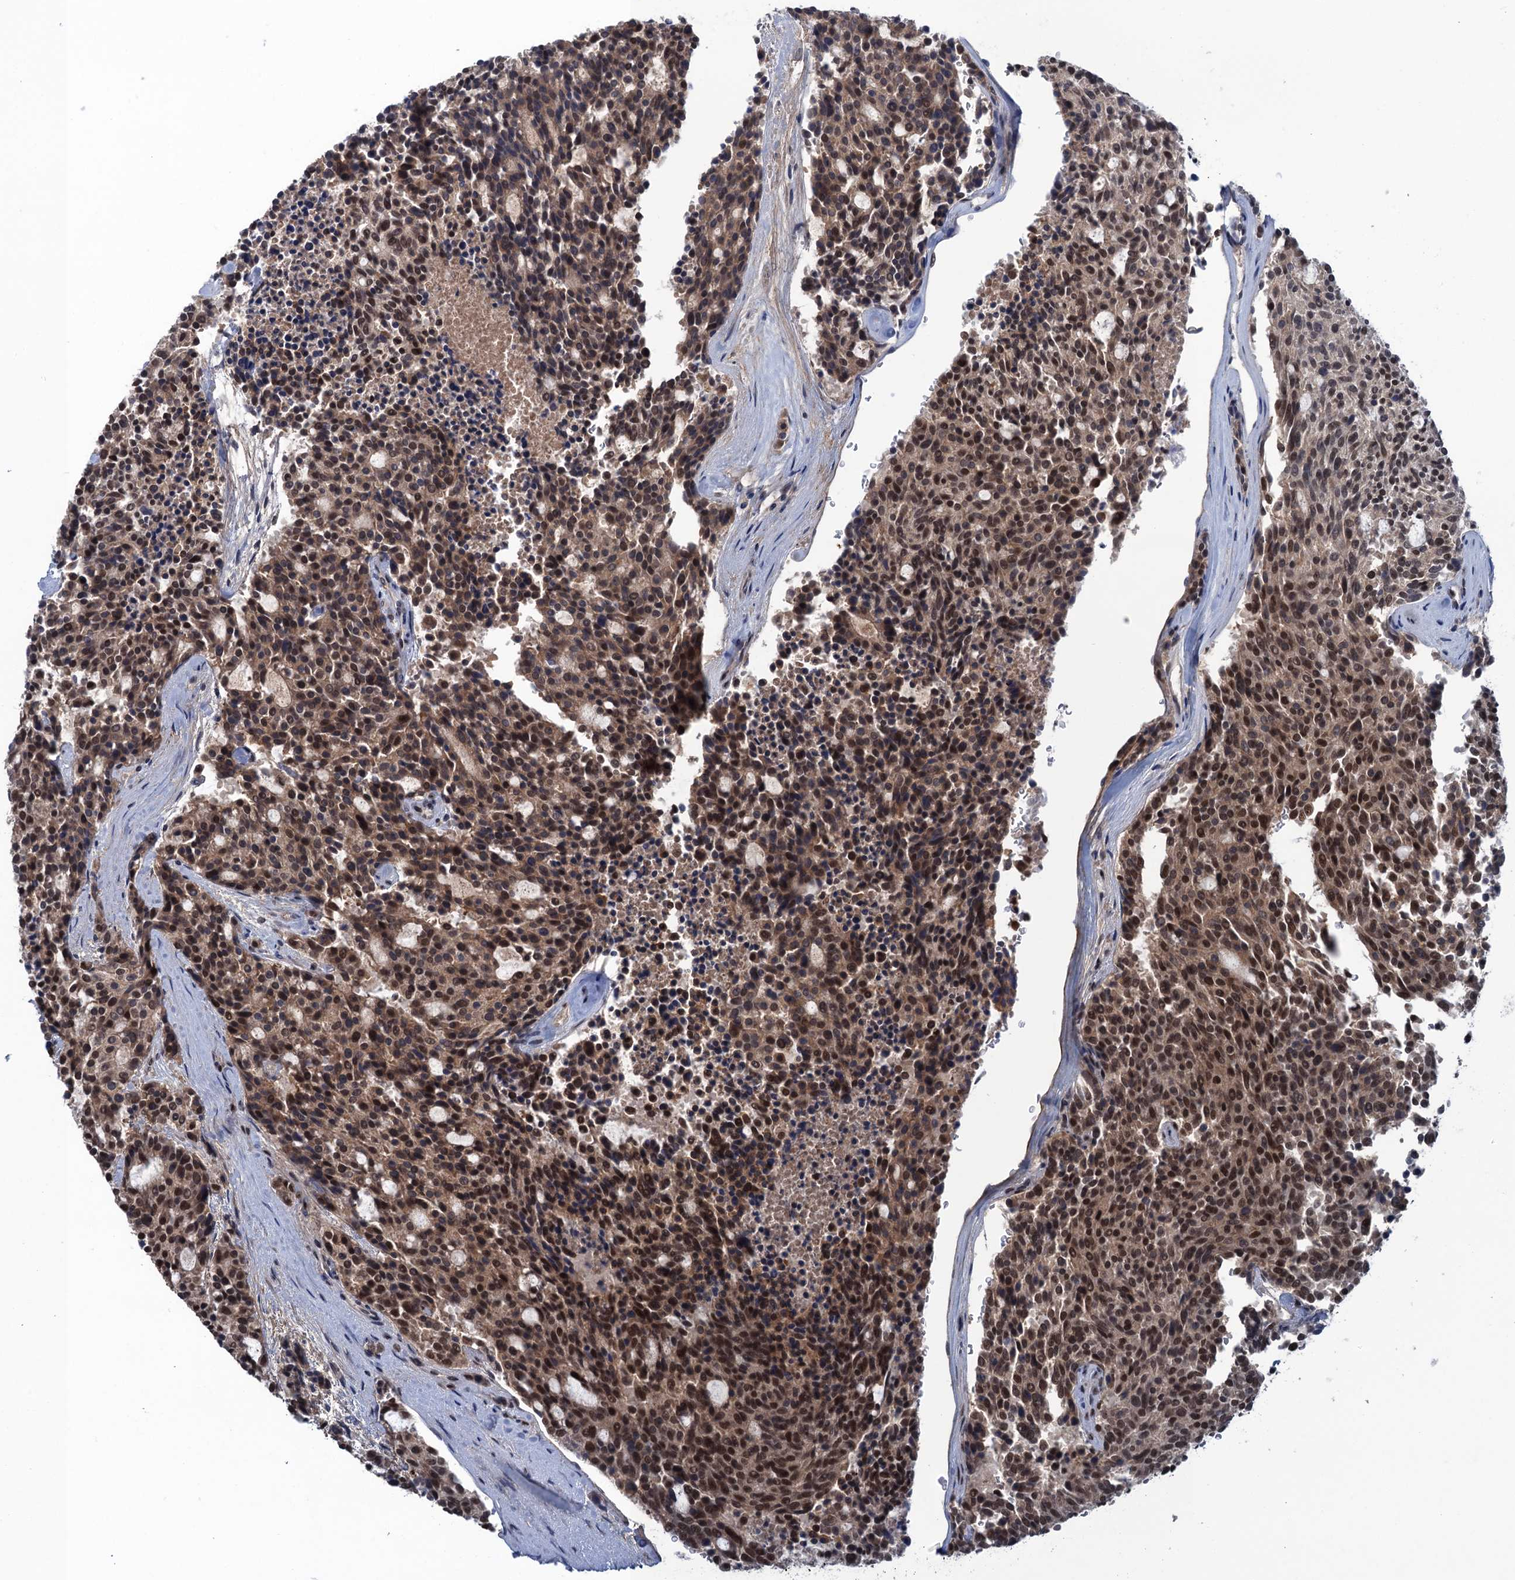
{"staining": {"intensity": "moderate", "quantity": ">75%", "location": "nuclear"}, "tissue": "carcinoid", "cell_type": "Tumor cells", "image_type": "cancer", "snomed": [{"axis": "morphology", "description": "Carcinoid, malignant, NOS"}, {"axis": "topography", "description": "Pancreas"}], "caption": "Immunohistochemistry (IHC) histopathology image of carcinoid stained for a protein (brown), which demonstrates medium levels of moderate nuclear staining in about >75% of tumor cells.", "gene": "SAE1", "patient": {"sex": "female", "age": 54}}